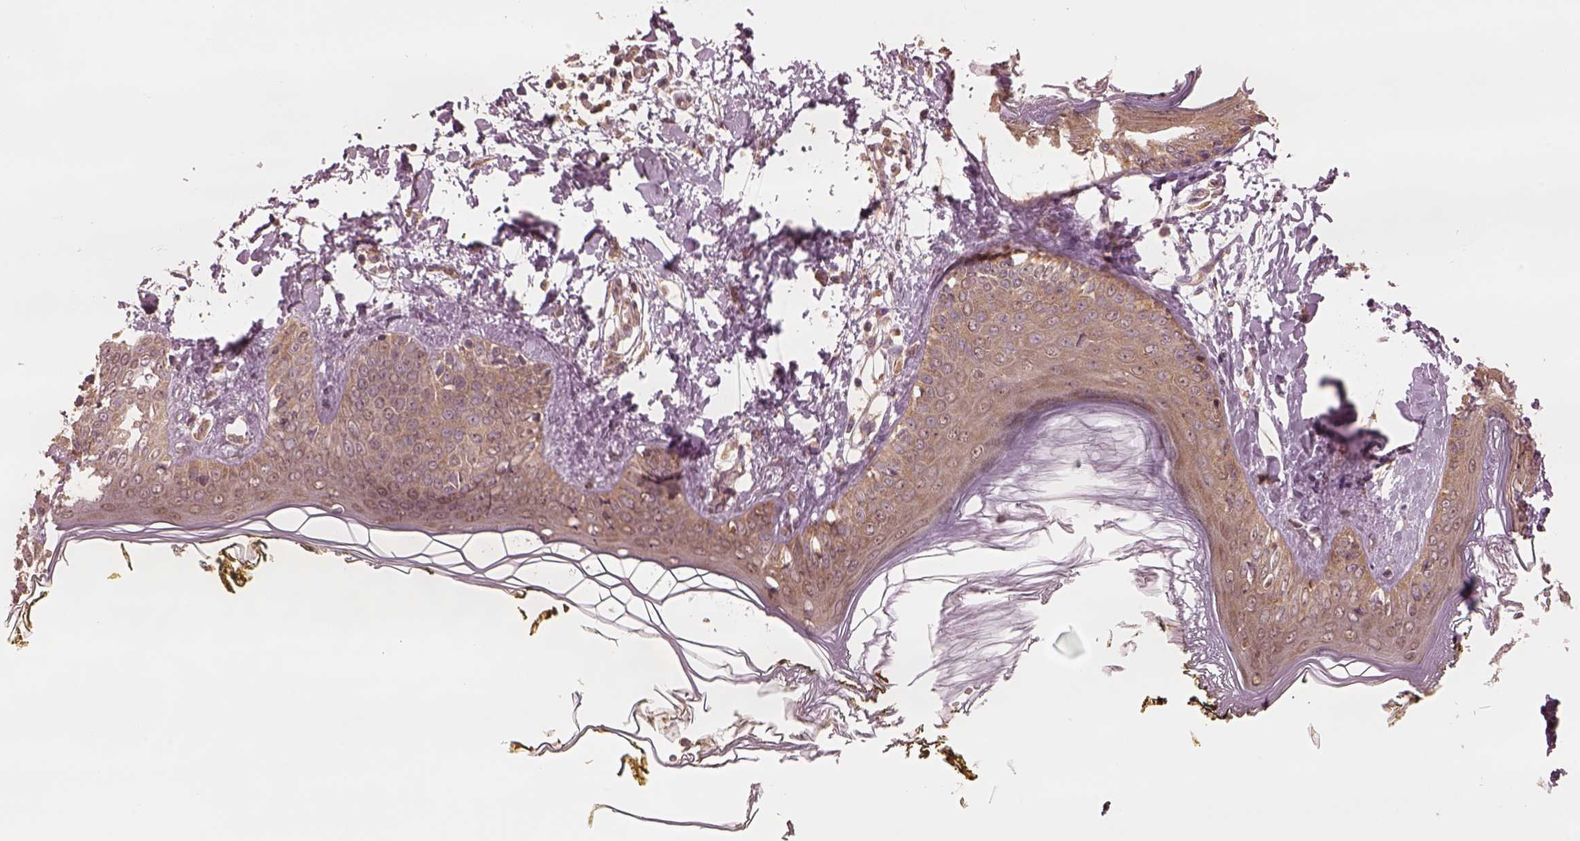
{"staining": {"intensity": "weak", "quantity": ">75%", "location": "cytoplasmic/membranous"}, "tissue": "skin", "cell_type": "Fibroblasts", "image_type": "normal", "snomed": [{"axis": "morphology", "description": "Normal tissue, NOS"}, {"axis": "topography", "description": "Skin"}], "caption": "Immunohistochemistry staining of unremarkable skin, which exhibits low levels of weak cytoplasmic/membranous positivity in about >75% of fibroblasts indicating weak cytoplasmic/membranous protein expression. The staining was performed using DAB (3,3'-diaminobenzidine) (brown) for protein detection and nuclei were counterstained in hematoxylin (blue).", "gene": "RPS5", "patient": {"sex": "female", "age": 34}}